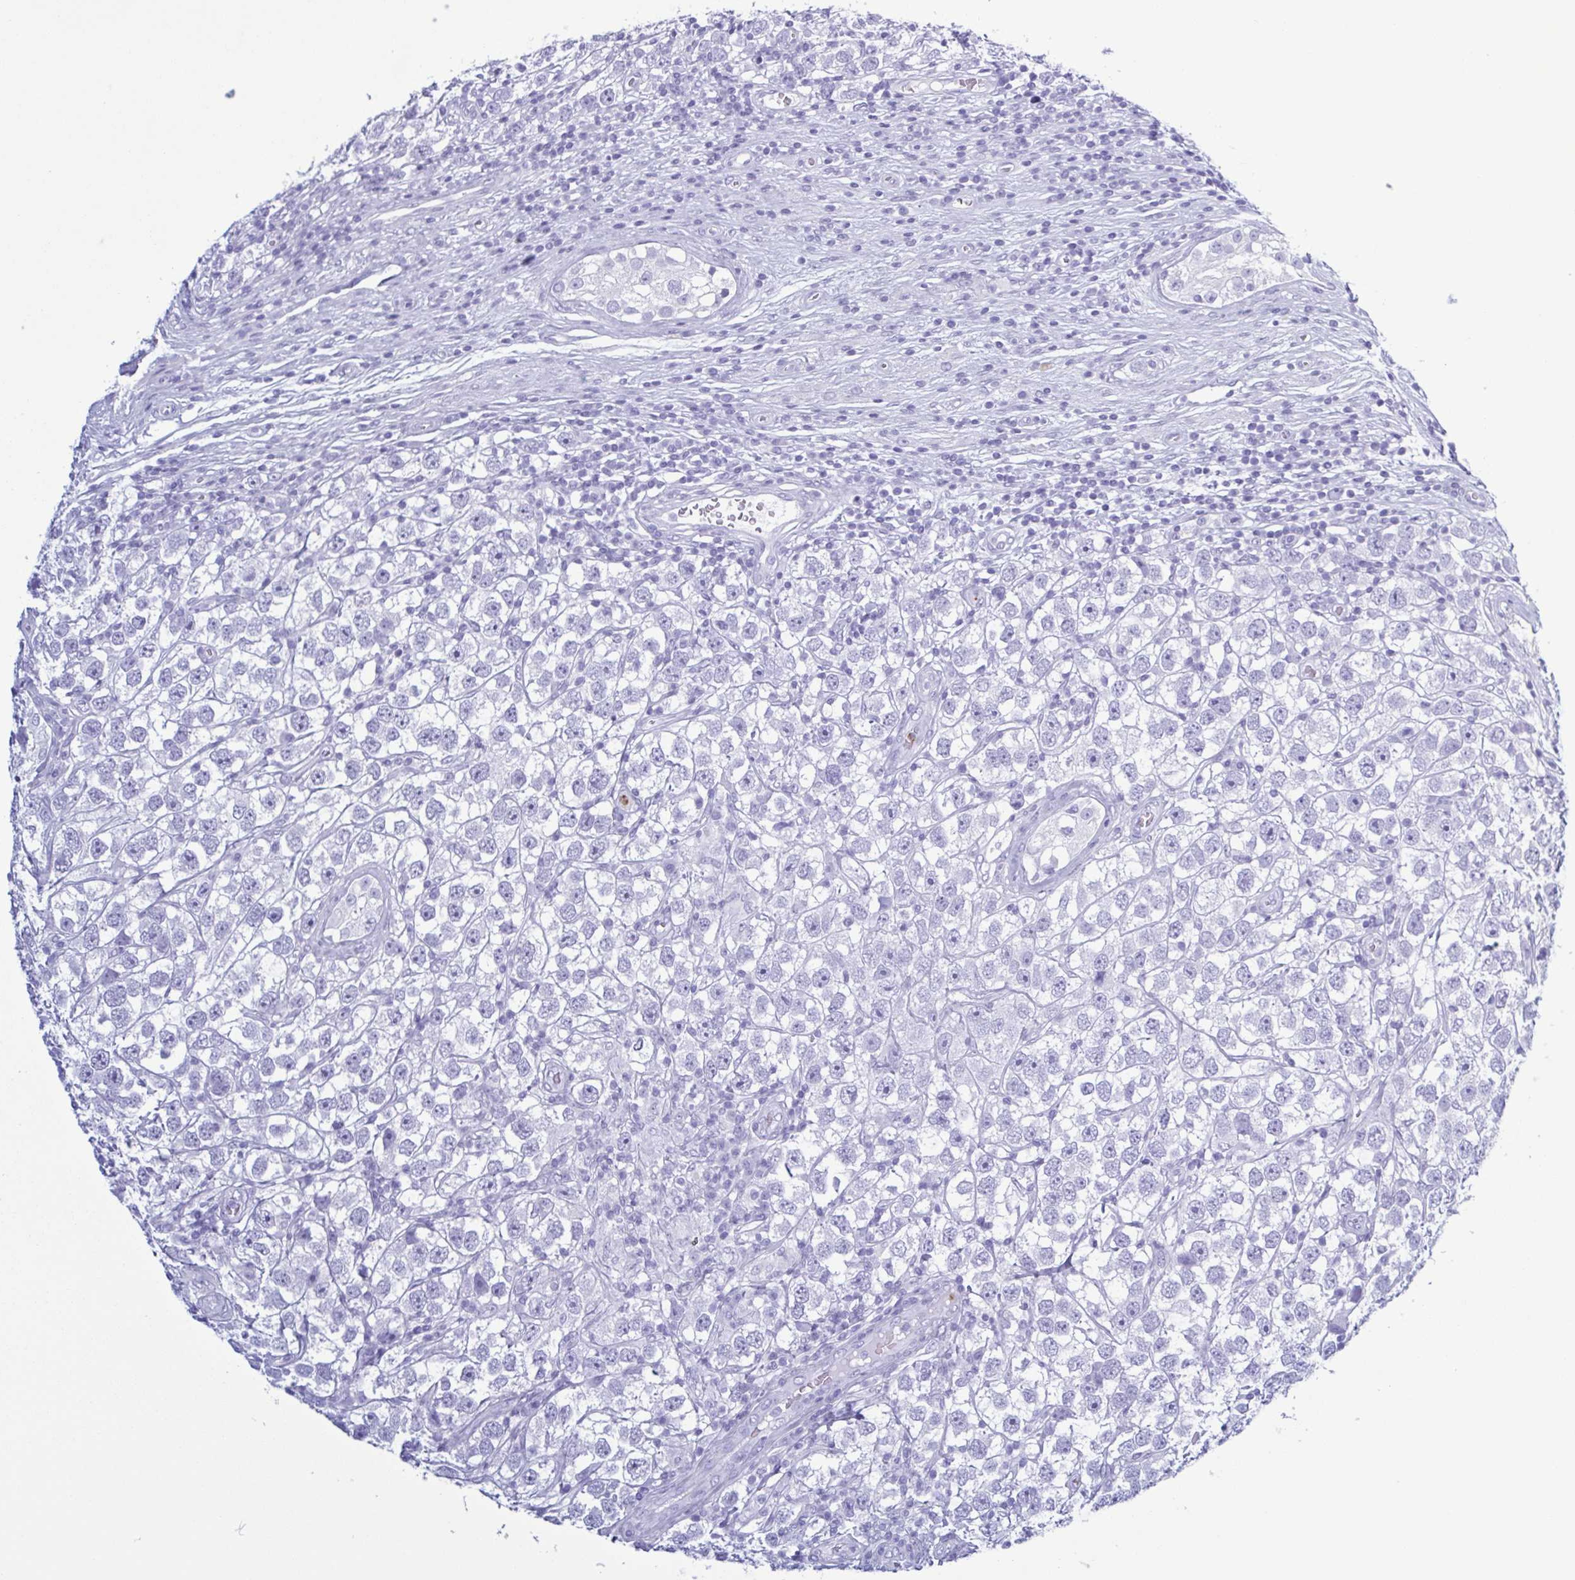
{"staining": {"intensity": "negative", "quantity": "none", "location": "none"}, "tissue": "testis cancer", "cell_type": "Tumor cells", "image_type": "cancer", "snomed": [{"axis": "morphology", "description": "Seminoma, NOS"}, {"axis": "topography", "description": "Testis"}], "caption": "Tumor cells are negative for protein expression in human testis cancer.", "gene": "LTF", "patient": {"sex": "male", "age": 26}}